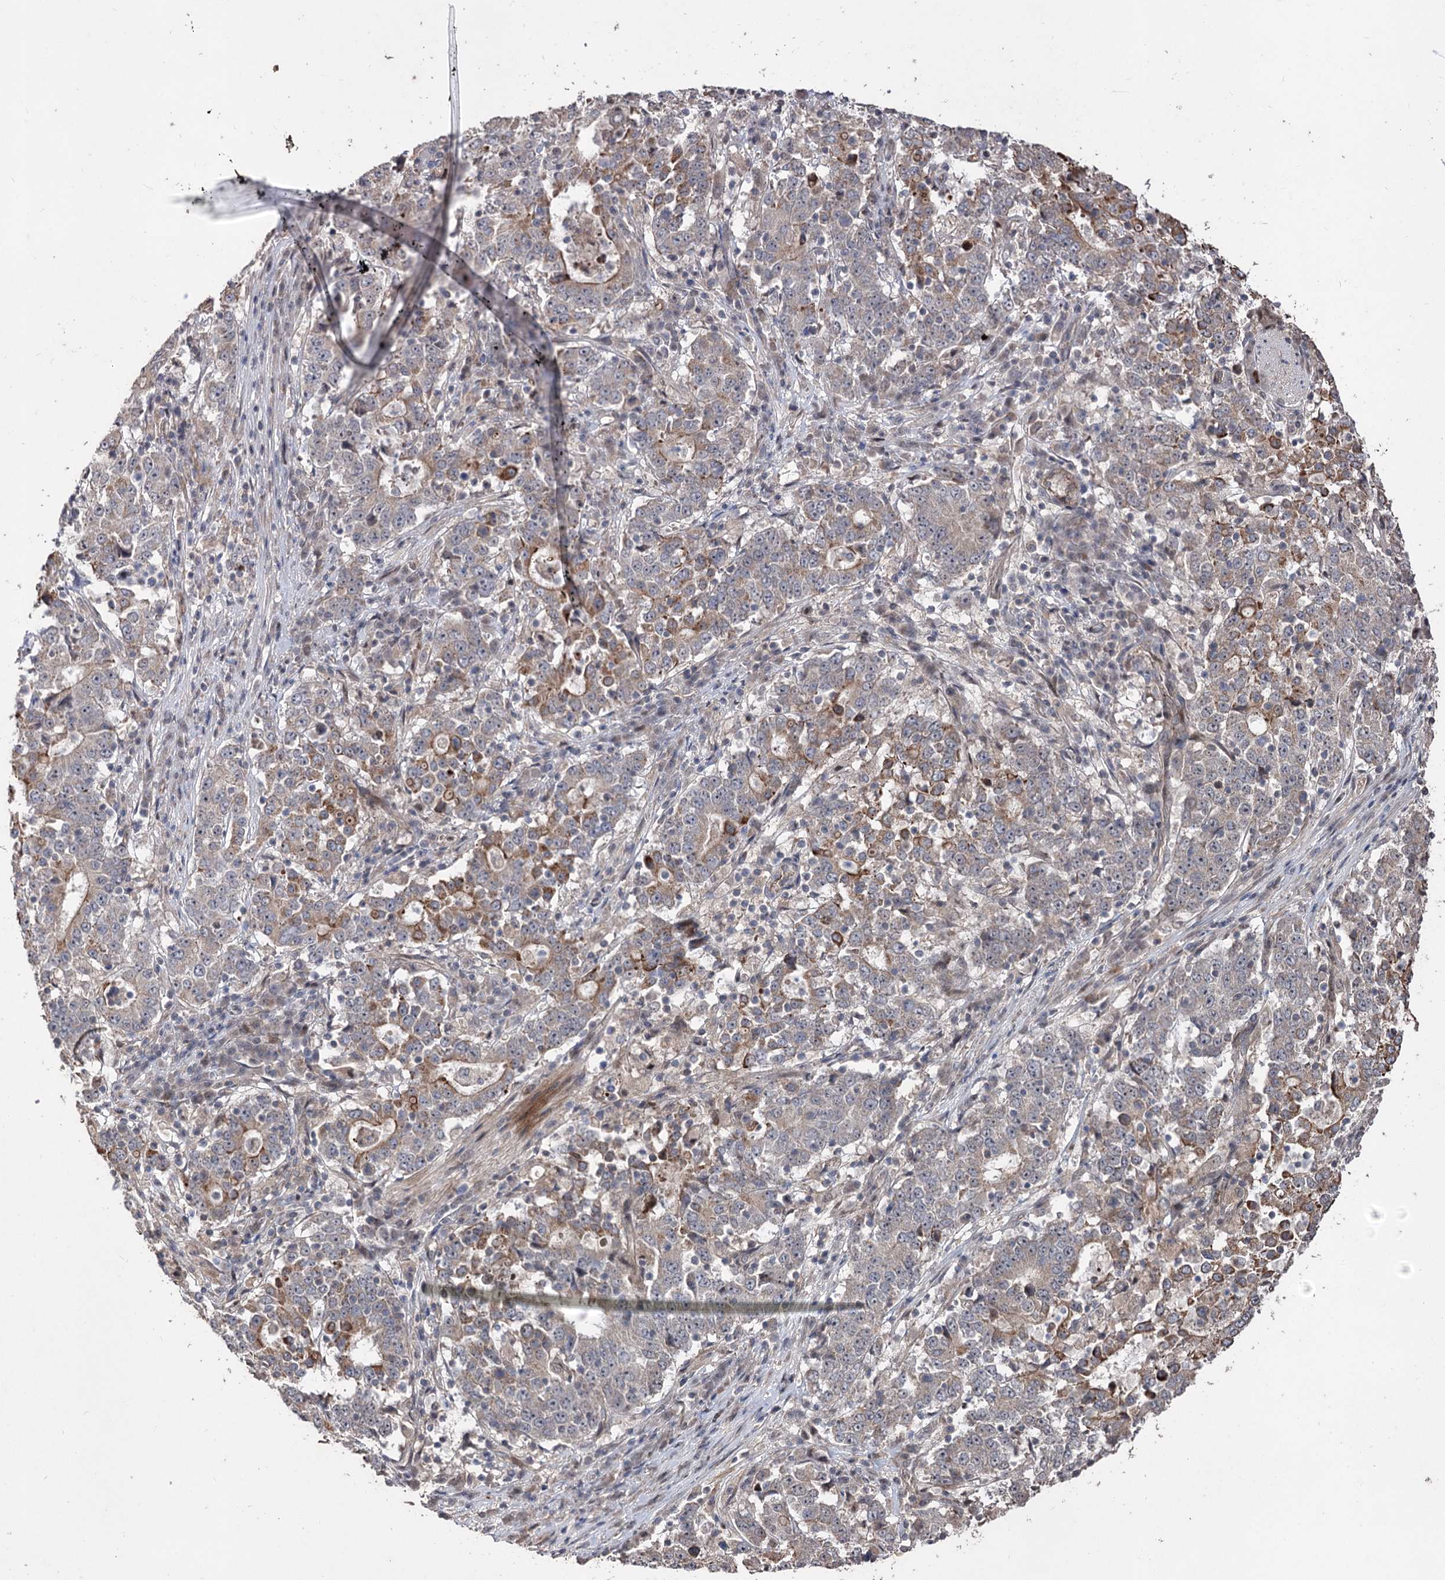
{"staining": {"intensity": "moderate", "quantity": "<25%", "location": "cytoplasmic/membranous"}, "tissue": "stomach cancer", "cell_type": "Tumor cells", "image_type": "cancer", "snomed": [{"axis": "morphology", "description": "Adenocarcinoma, NOS"}, {"axis": "topography", "description": "Stomach"}], "caption": "High-power microscopy captured an immunohistochemistry (IHC) image of stomach cancer, revealing moderate cytoplasmic/membranous positivity in approximately <25% of tumor cells. (IHC, brightfield microscopy, high magnification).", "gene": "CPNE8", "patient": {"sex": "male", "age": 59}}